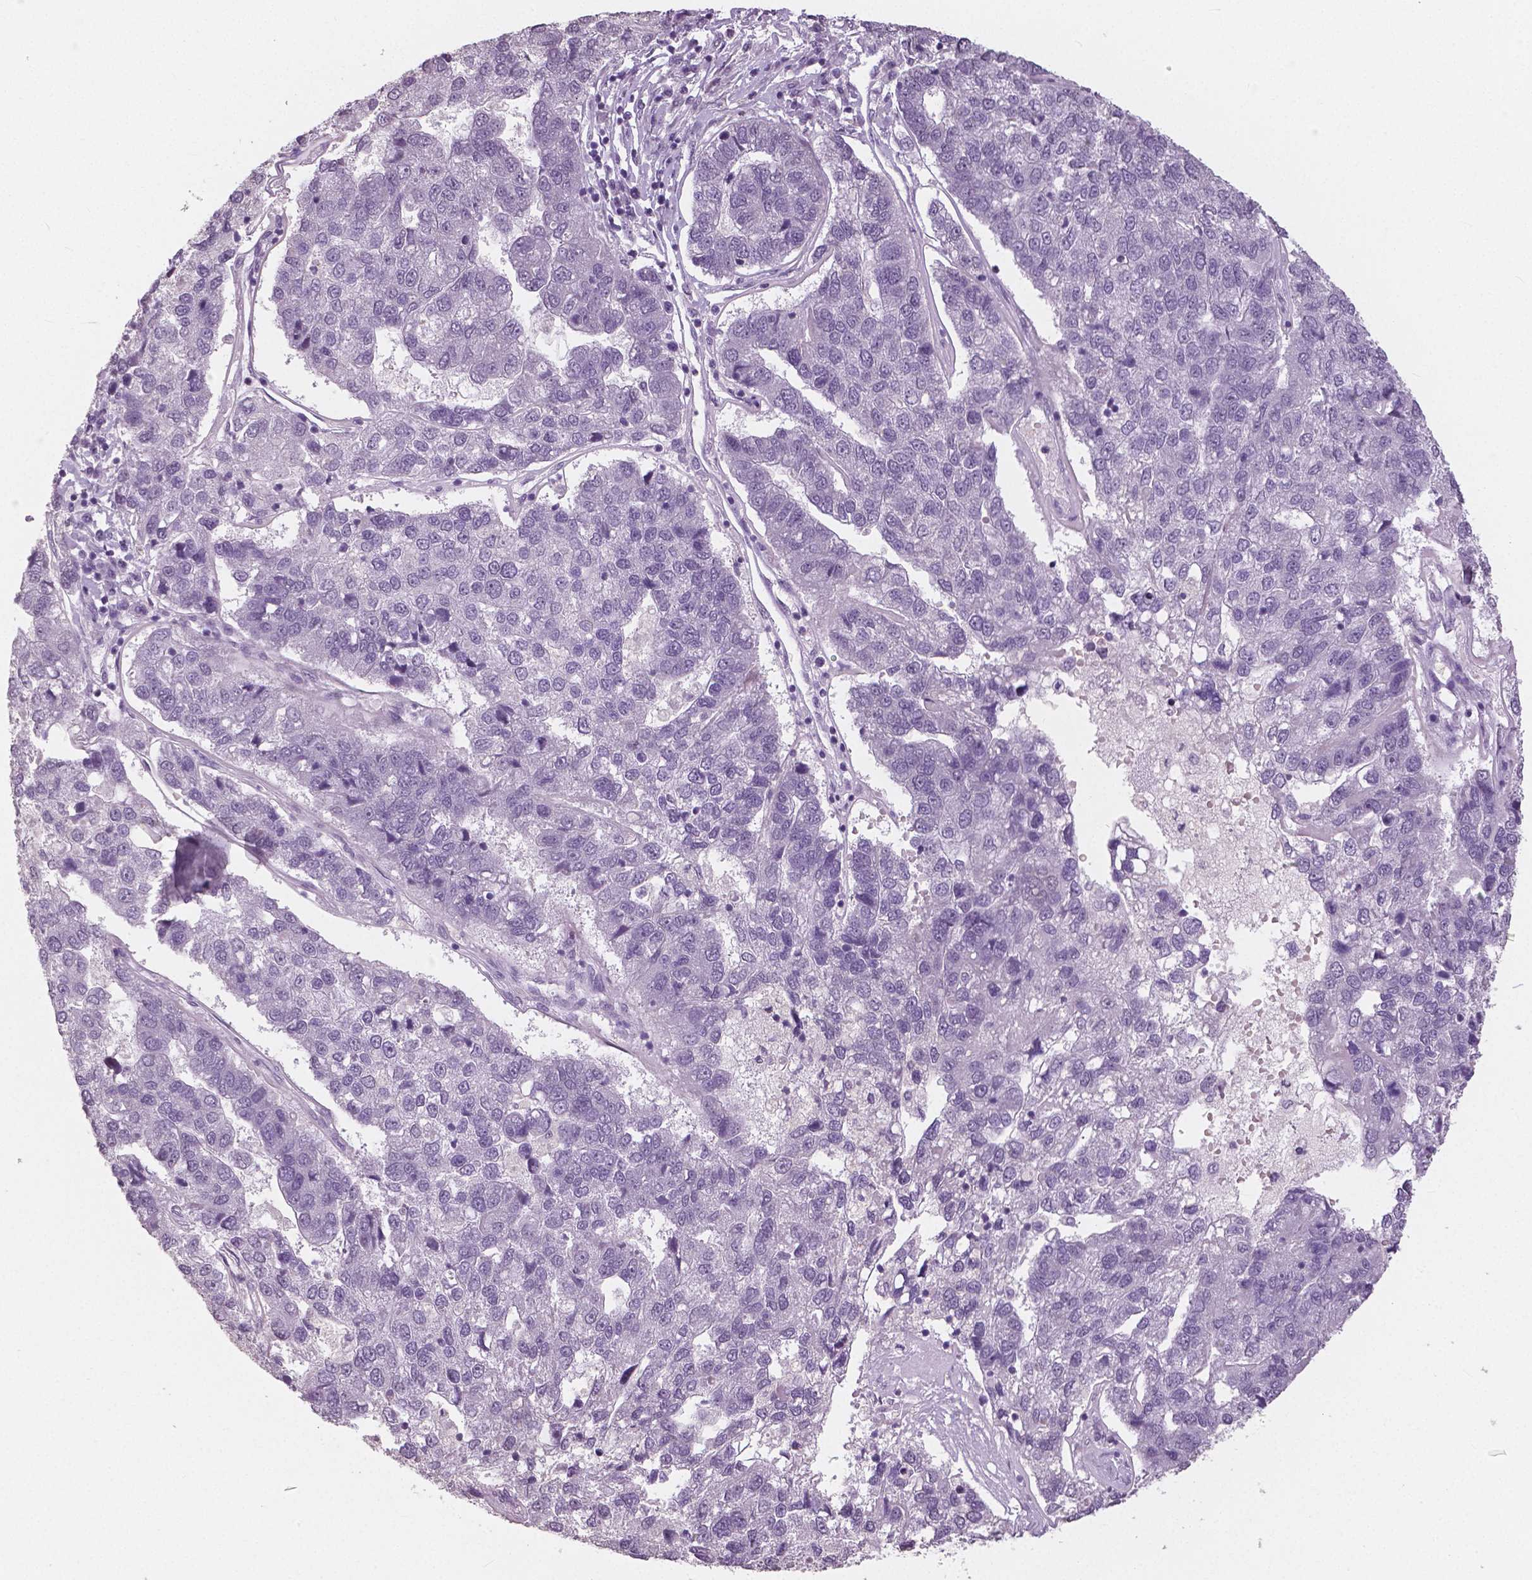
{"staining": {"intensity": "negative", "quantity": "none", "location": "none"}, "tissue": "pancreatic cancer", "cell_type": "Tumor cells", "image_type": "cancer", "snomed": [{"axis": "morphology", "description": "Adenocarcinoma, NOS"}, {"axis": "topography", "description": "Pancreas"}], "caption": "The micrograph displays no significant staining in tumor cells of pancreatic cancer (adenocarcinoma). (Stains: DAB IHC with hematoxylin counter stain, Microscopy: brightfield microscopy at high magnification).", "gene": "NECAB1", "patient": {"sex": "female", "age": 61}}